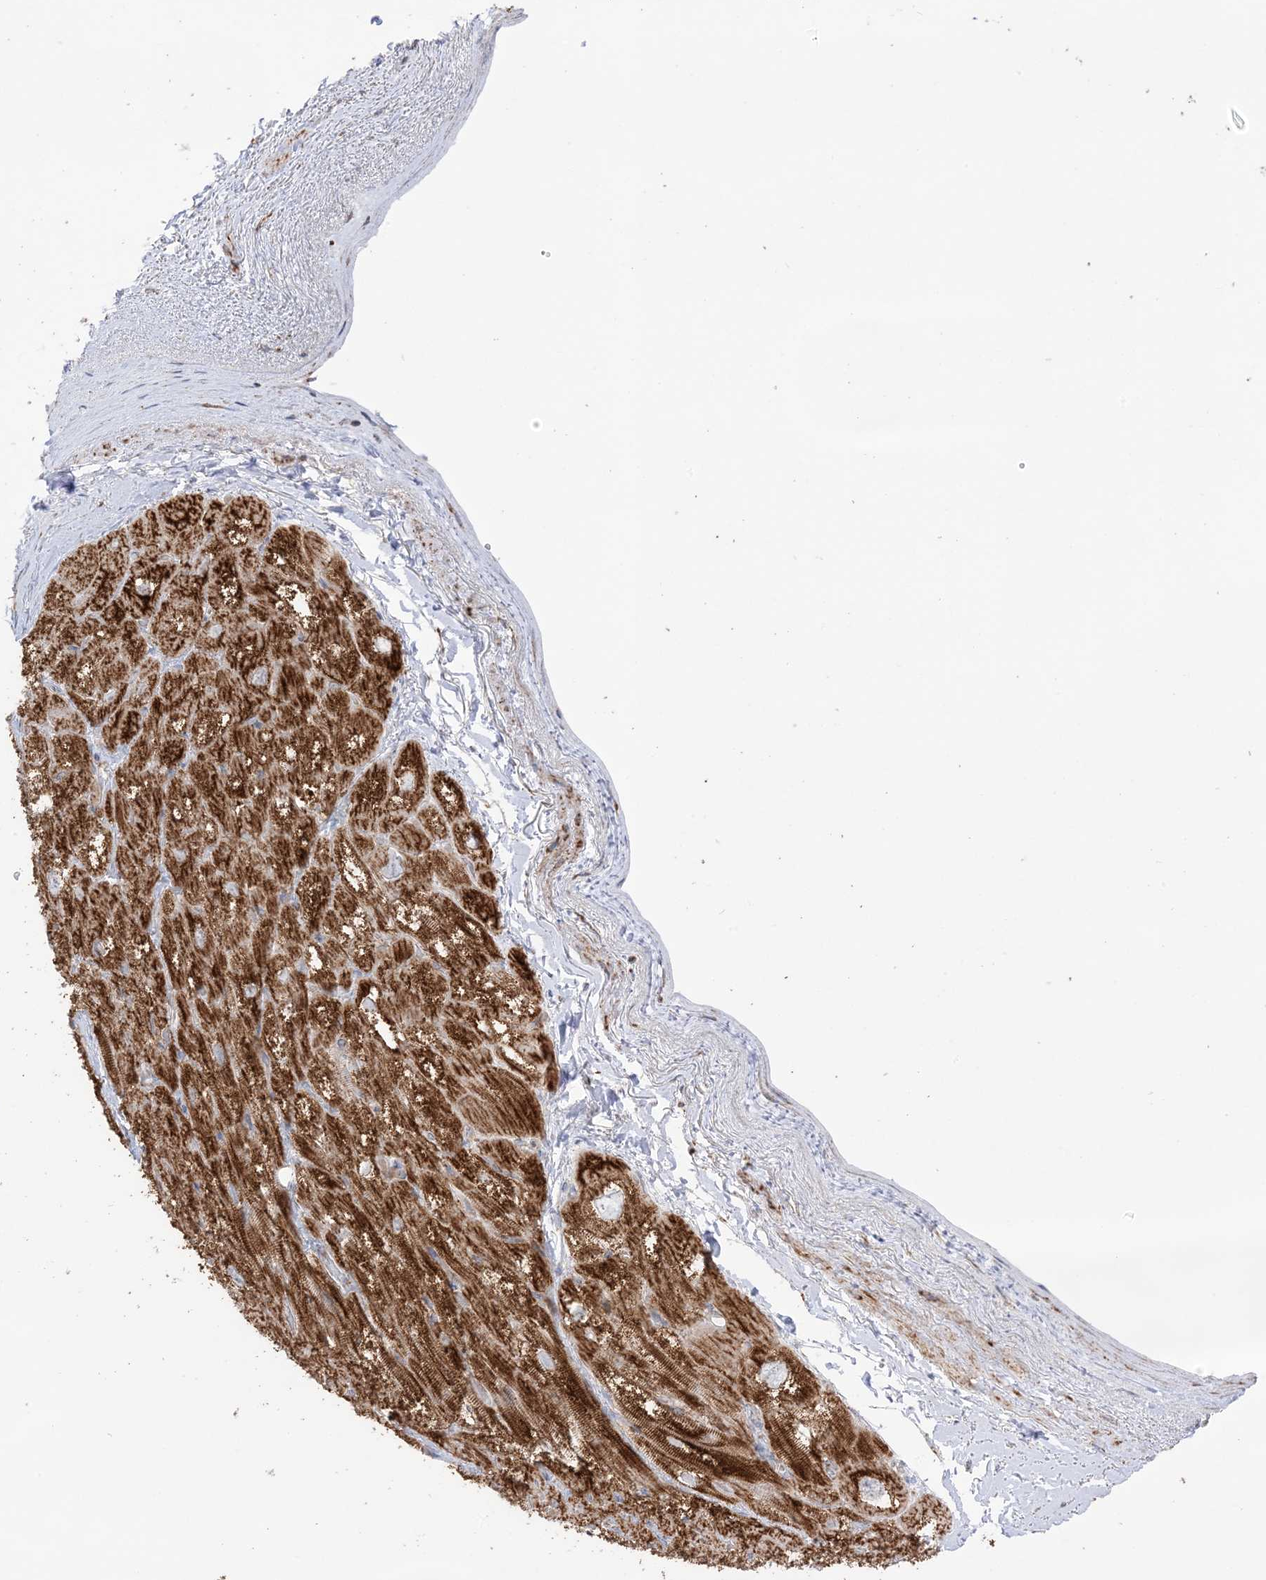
{"staining": {"intensity": "strong", "quantity": ">75%", "location": "cytoplasmic/membranous"}, "tissue": "heart muscle", "cell_type": "Cardiomyocytes", "image_type": "normal", "snomed": [{"axis": "morphology", "description": "Normal tissue, NOS"}, {"axis": "topography", "description": "Heart"}], "caption": "Immunohistochemical staining of benign human heart muscle shows strong cytoplasmic/membranous protein expression in about >75% of cardiomyocytes. (IHC, brightfield microscopy, high magnification).", "gene": "SLC25A12", "patient": {"sex": "male", "age": 50}}